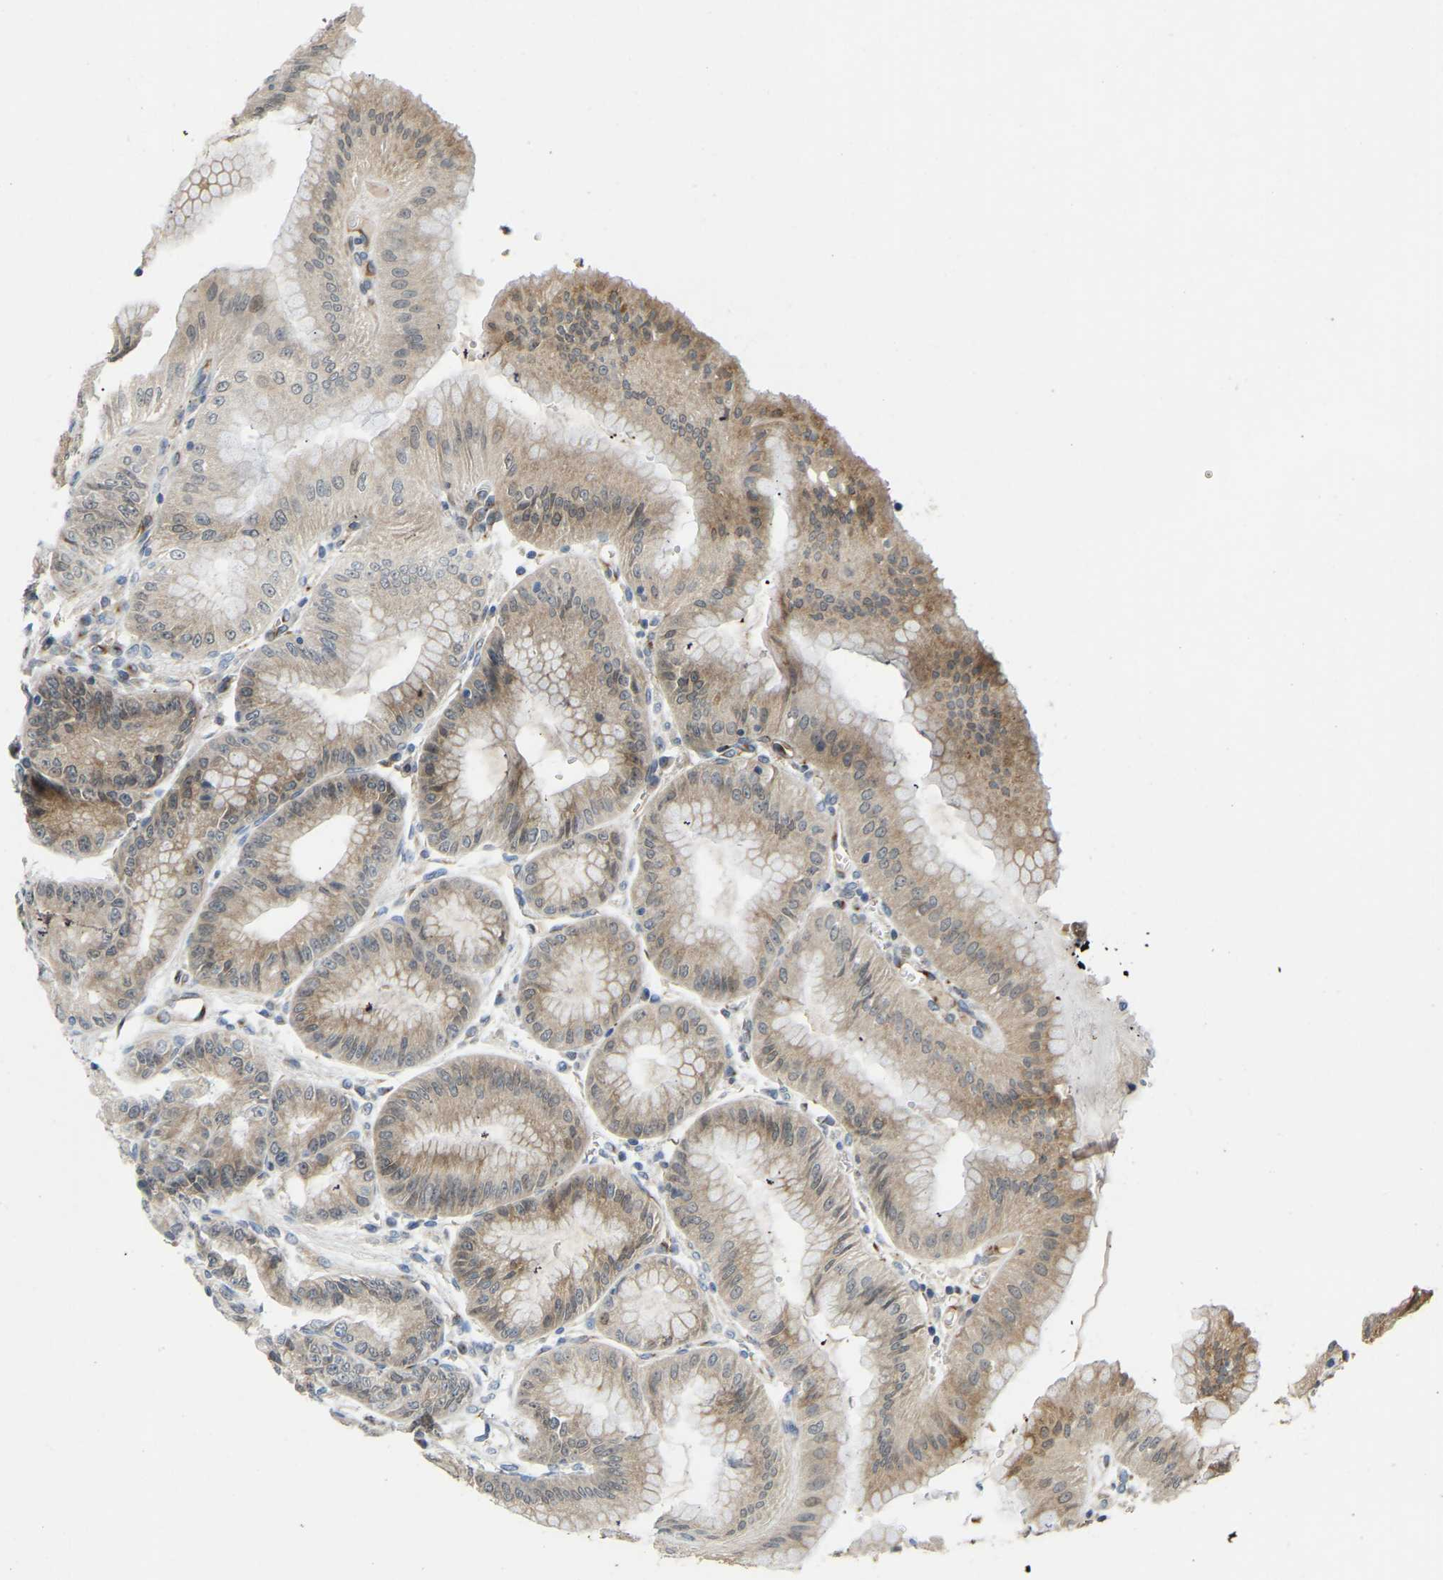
{"staining": {"intensity": "moderate", "quantity": "25%-75%", "location": "cytoplasmic/membranous"}, "tissue": "stomach", "cell_type": "Glandular cells", "image_type": "normal", "snomed": [{"axis": "morphology", "description": "Normal tissue, NOS"}, {"axis": "topography", "description": "Stomach, lower"}], "caption": "Immunohistochemical staining of normal stomach shows medium levels of moderate cytoplasmic/membranous expression in about 25%-75% of glandular cells. Using DAB (brown) and hematoxylin (blue) stains, captured at high magnification using brightfield microscopy.", "gene": "NME8", "patient": {"sex": "male", "age": 71}}